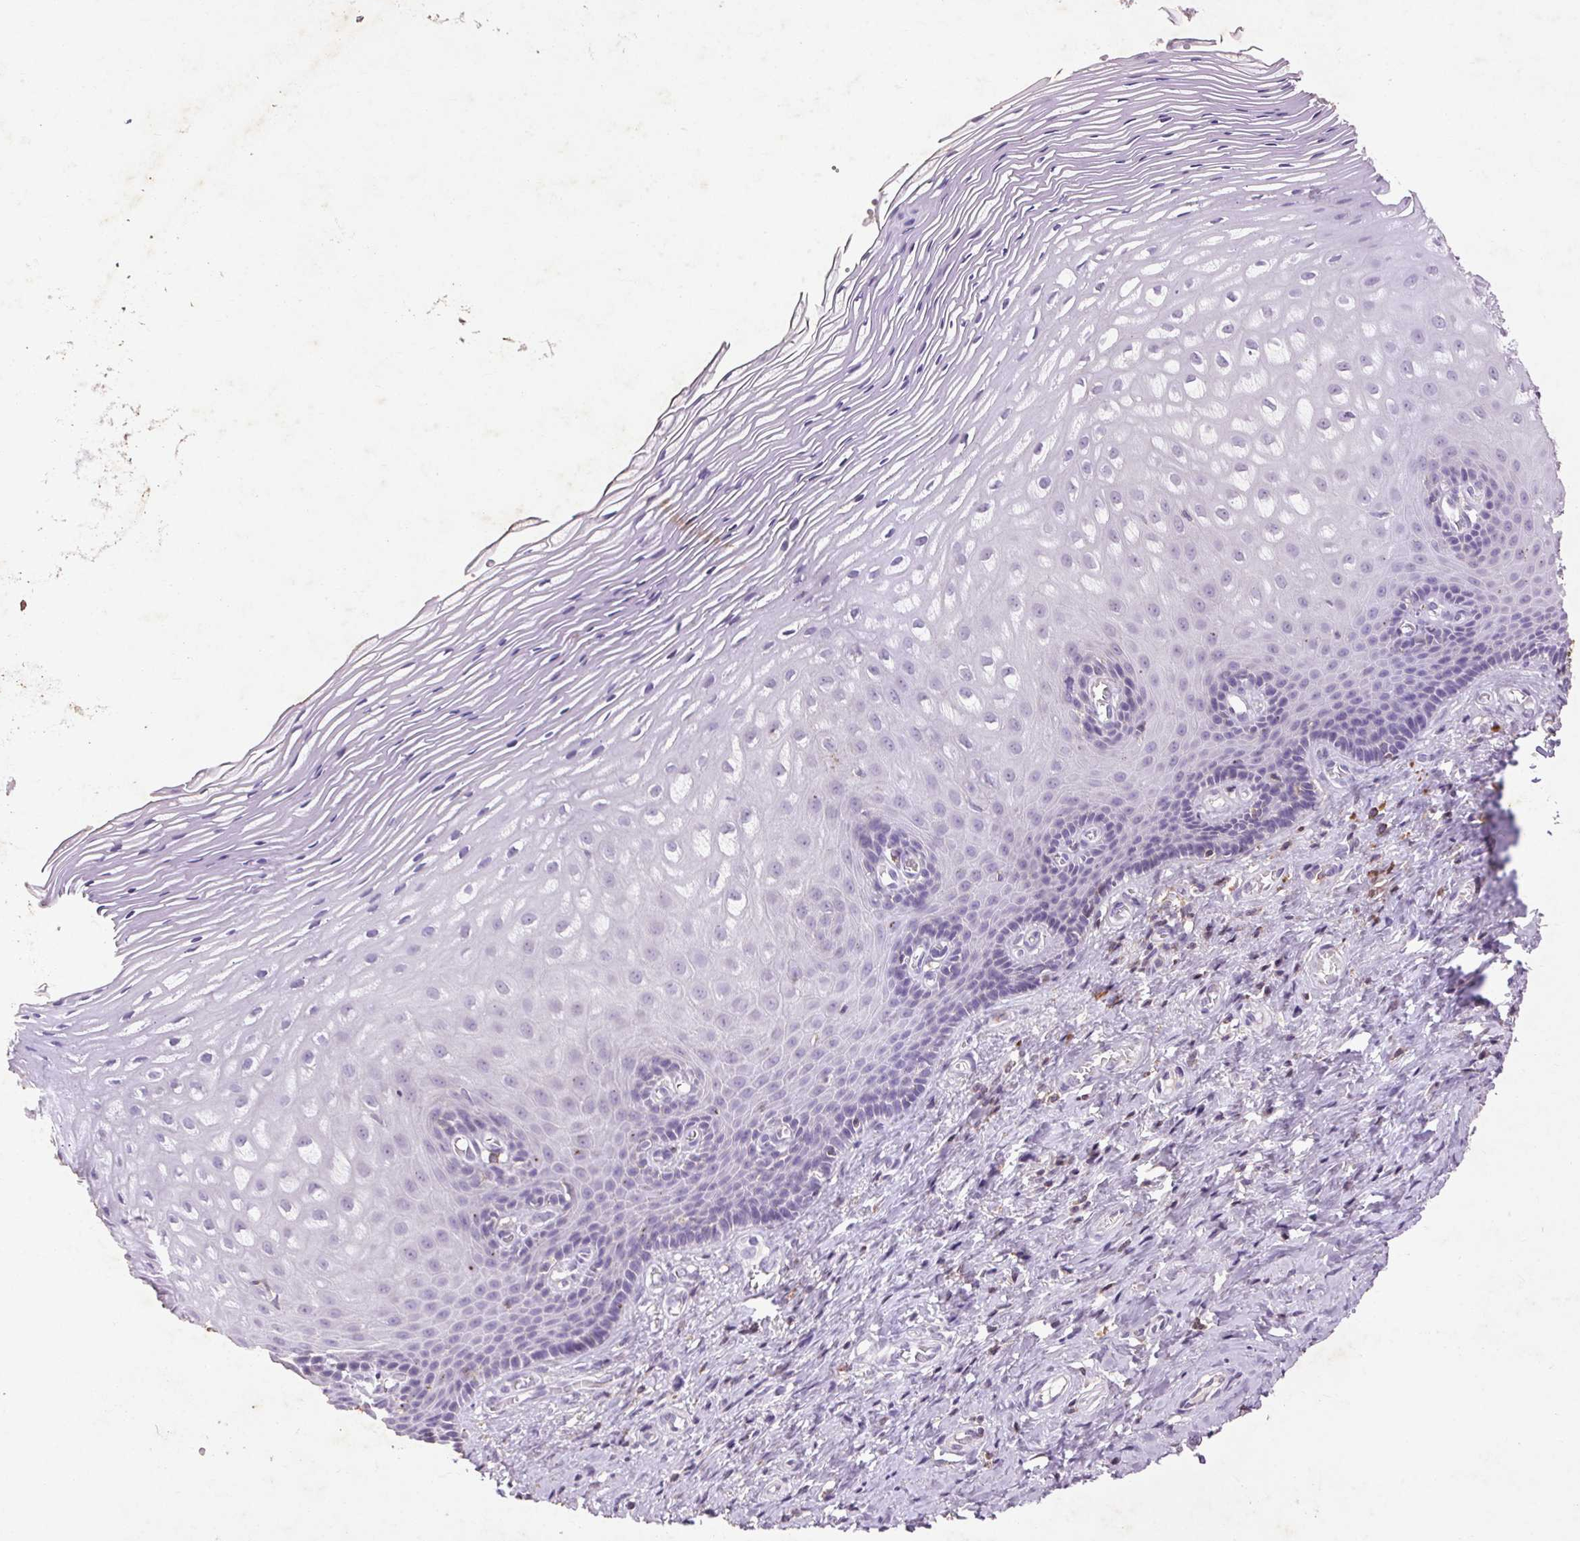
{"staining": {"intensity": "negative", "quantity": "none", "location": "none"}, "tissue": "vagina", "cell_type": "Squamous epithelial cells", "image_type": "normal", "snomed": [{"axis": "morphology", "description": "Normal tissue, NOS"}, {"axis": "topography", "description": "Vagina"}], "caption": "This histopathology image is of unremarkable vagina stained with IHC to label a protein in brown with the nuclei are counter-stained blue. There is no staining in squamous epithelial cells.", "gene": "FNDC7", "patient": {"sex": "female", "age": 83}}